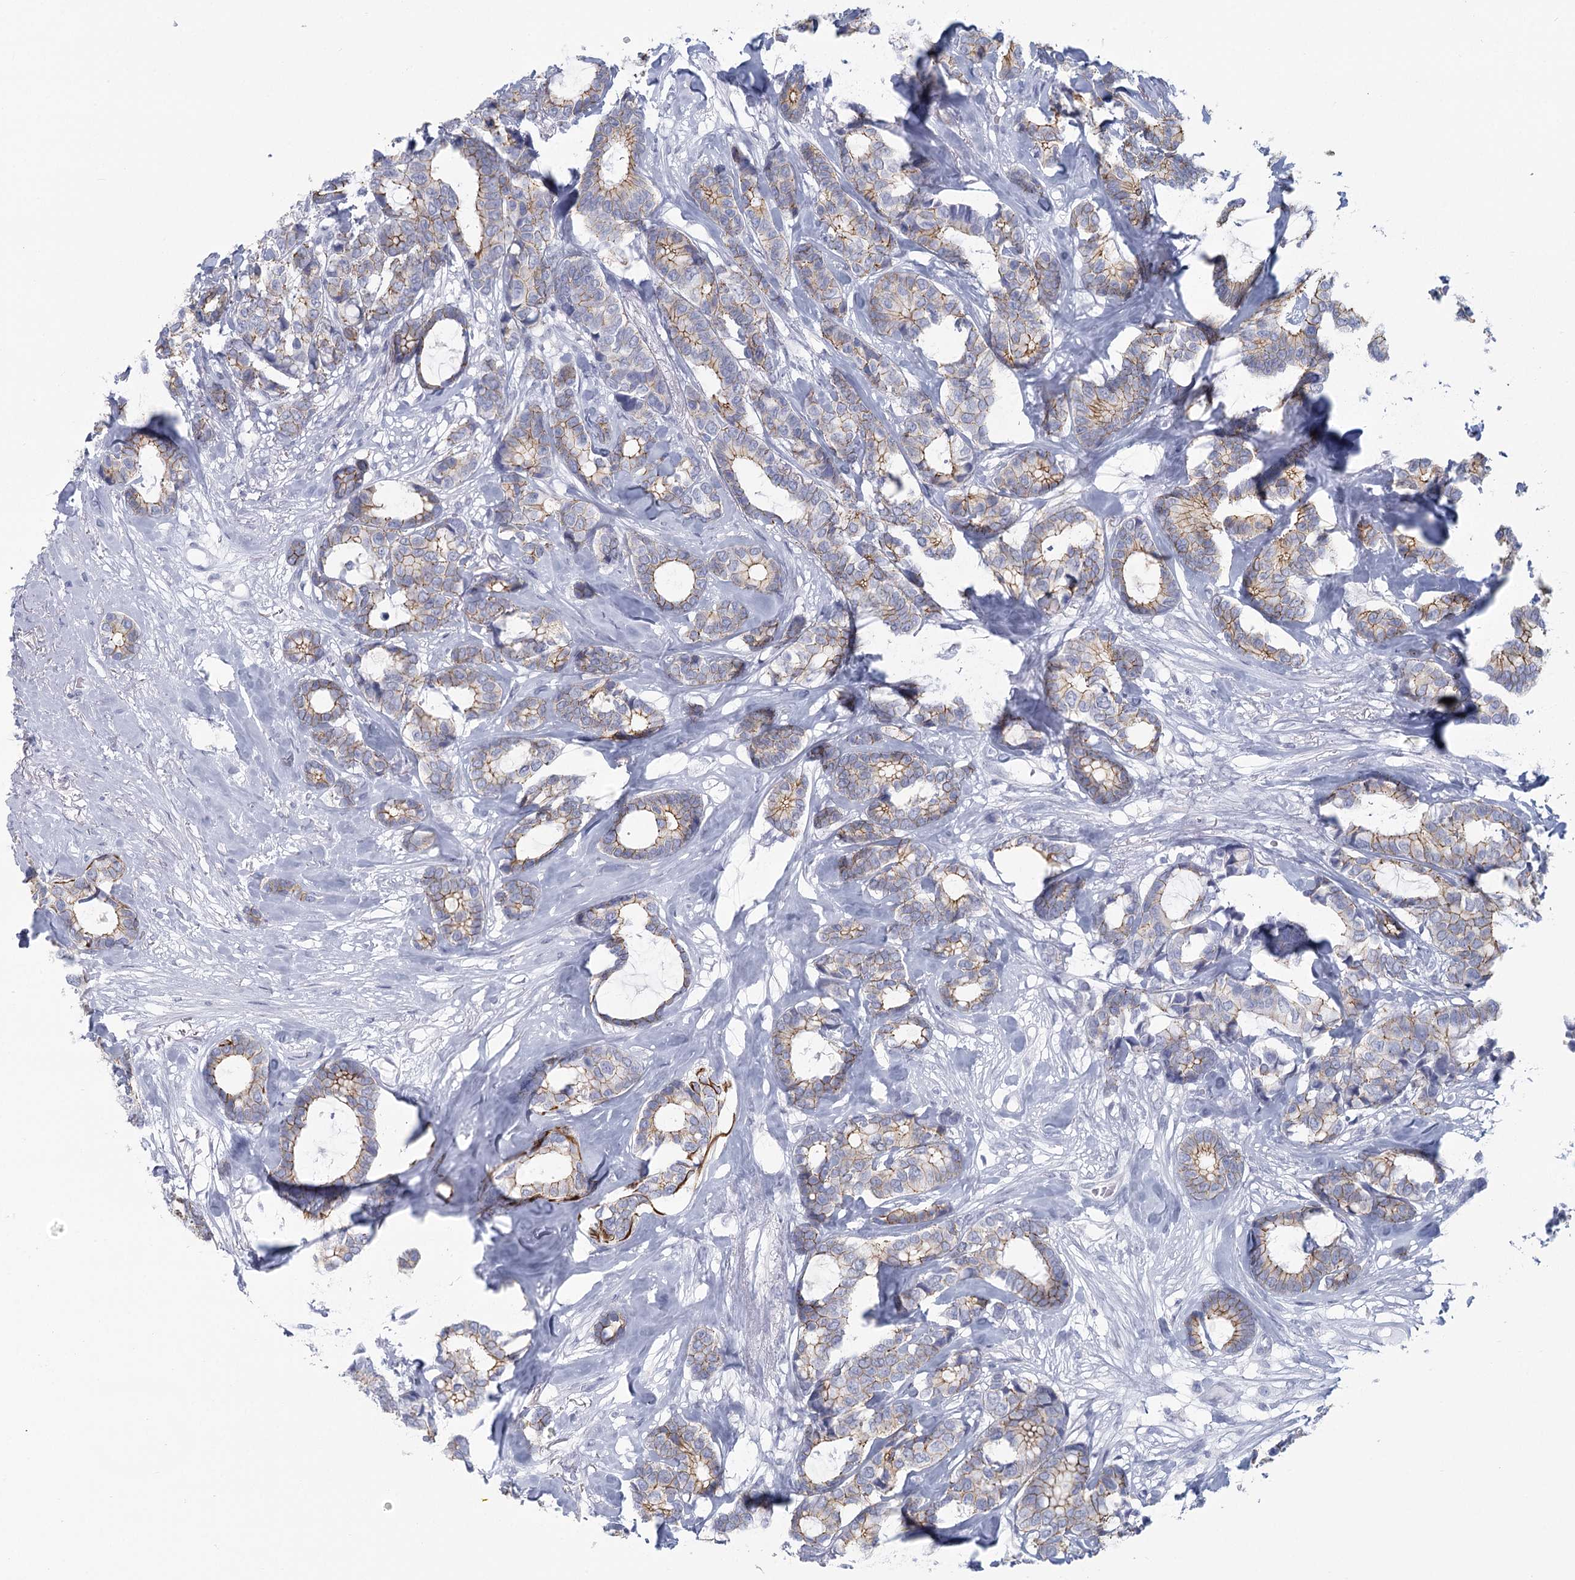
{"staining": {"intensity": "moderate", "quantity": "25%-75%", "location": "cytoplasmic/membranous"}, "tissue": "breast cancer", "cell_type": "Tumor cells", "image_type": "cancer", "snomed": [{"axis": "morphology", "description": "Duct carcinoma"}, {"axis": "topography", "description": "Breast"}], "caption": "Moderate cytoplasmic/membranous protein expression is present in approximately 25%-75% of tumor cells in breast cancer.", "gene": "WNT8B", "patient": {"sex": "female", "age": 87}}